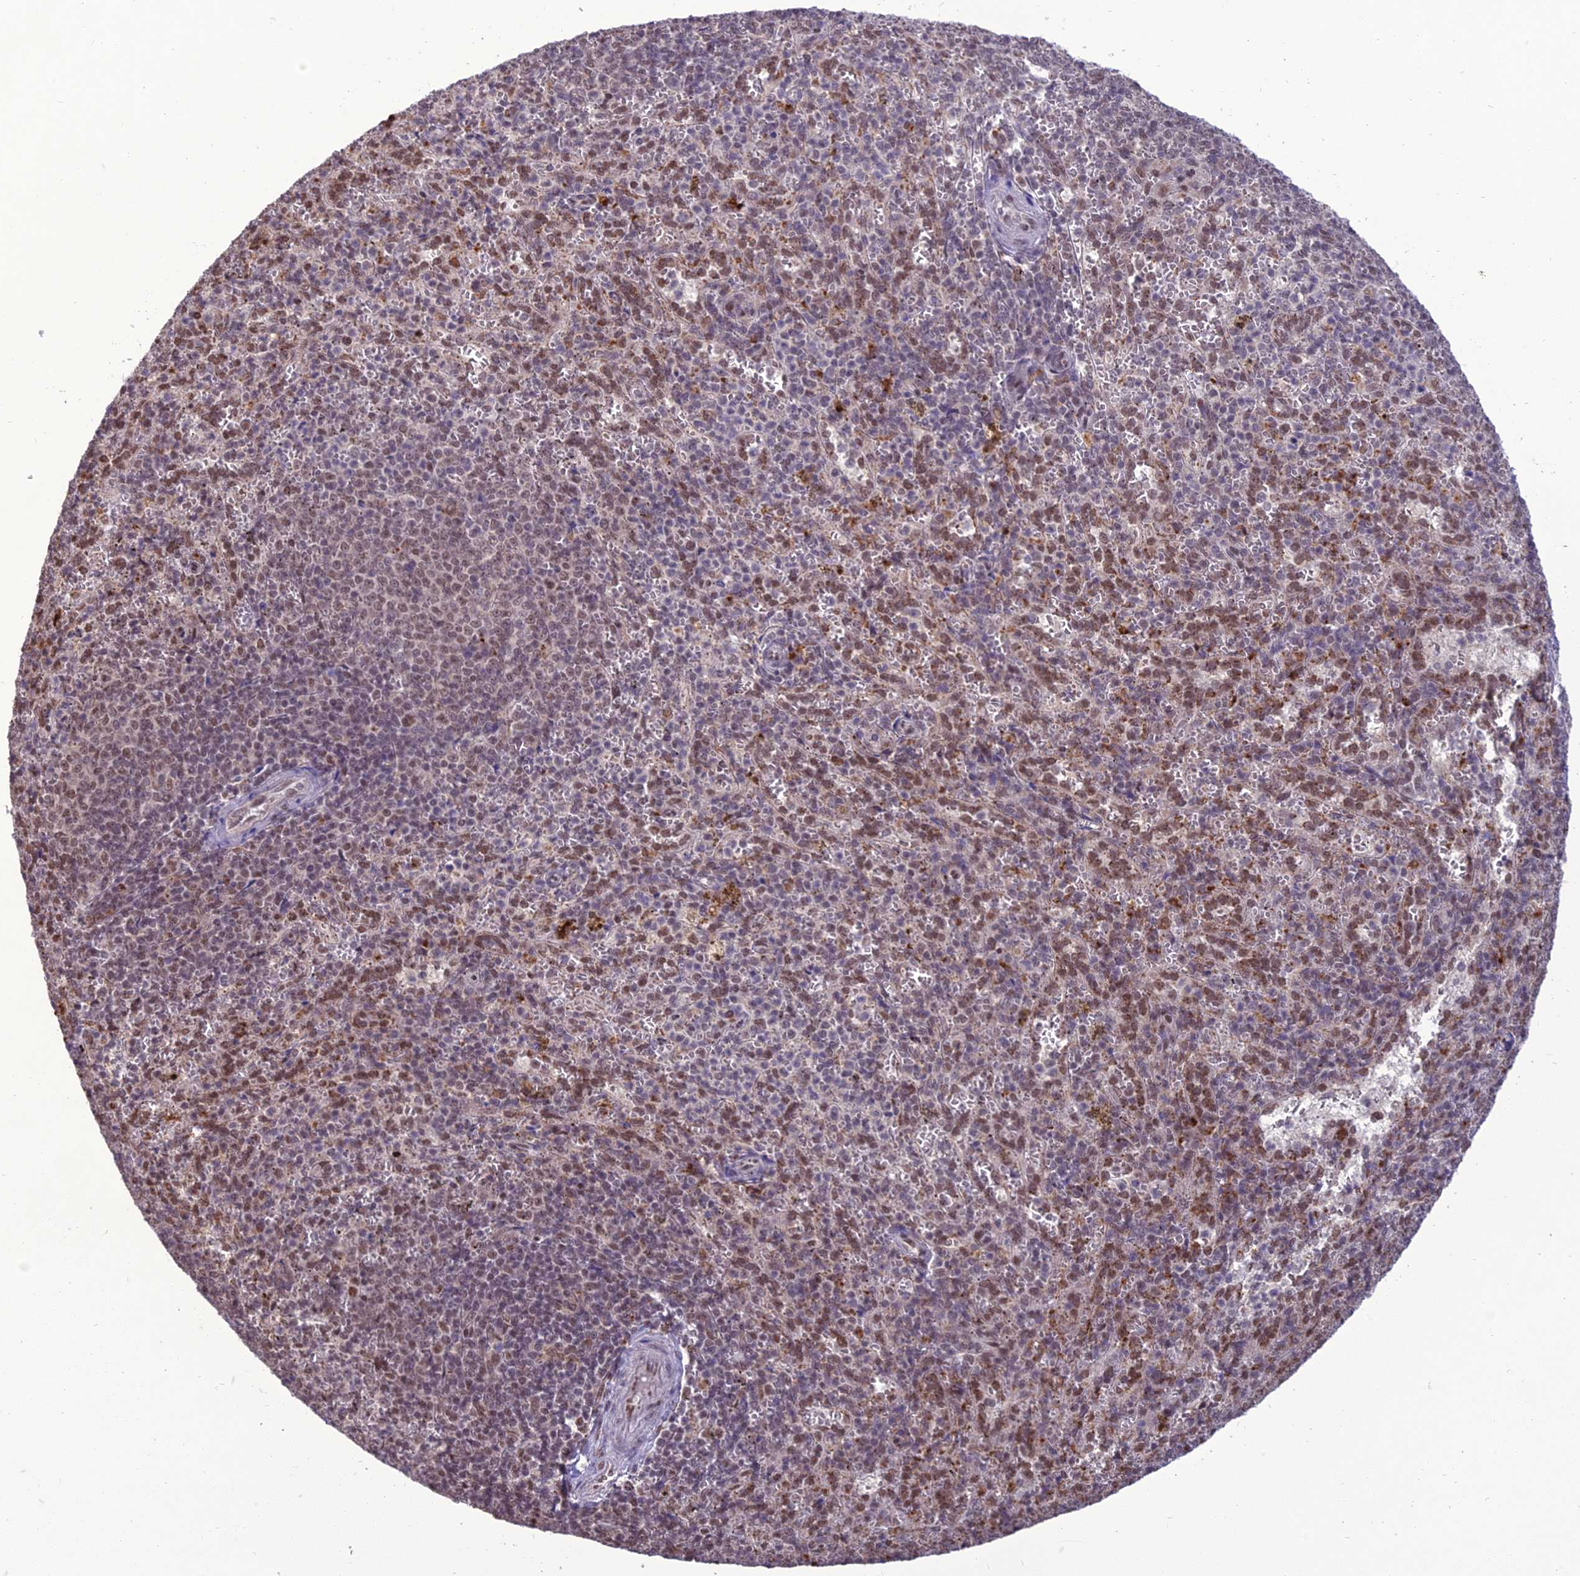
{"staining": {"intensity": "weak", "quantity": "25%-75%", "location": "nuclear"}, "tissue": "spleen", "cell_type": "Cells in red pulp", "image_type": "normal", "snomed": [{"axis": "morphology", "description": "Normal tissue, NOS"}, {"axis": "topography", "description": "Spleen"}], "caption": "Cells in red pulp reveal low levels of weak nuclear staining in about 25%-75% of cells in normal human spleen.", "gene": "RANBP3", "patient": {"sex": "female", "age": 21}}